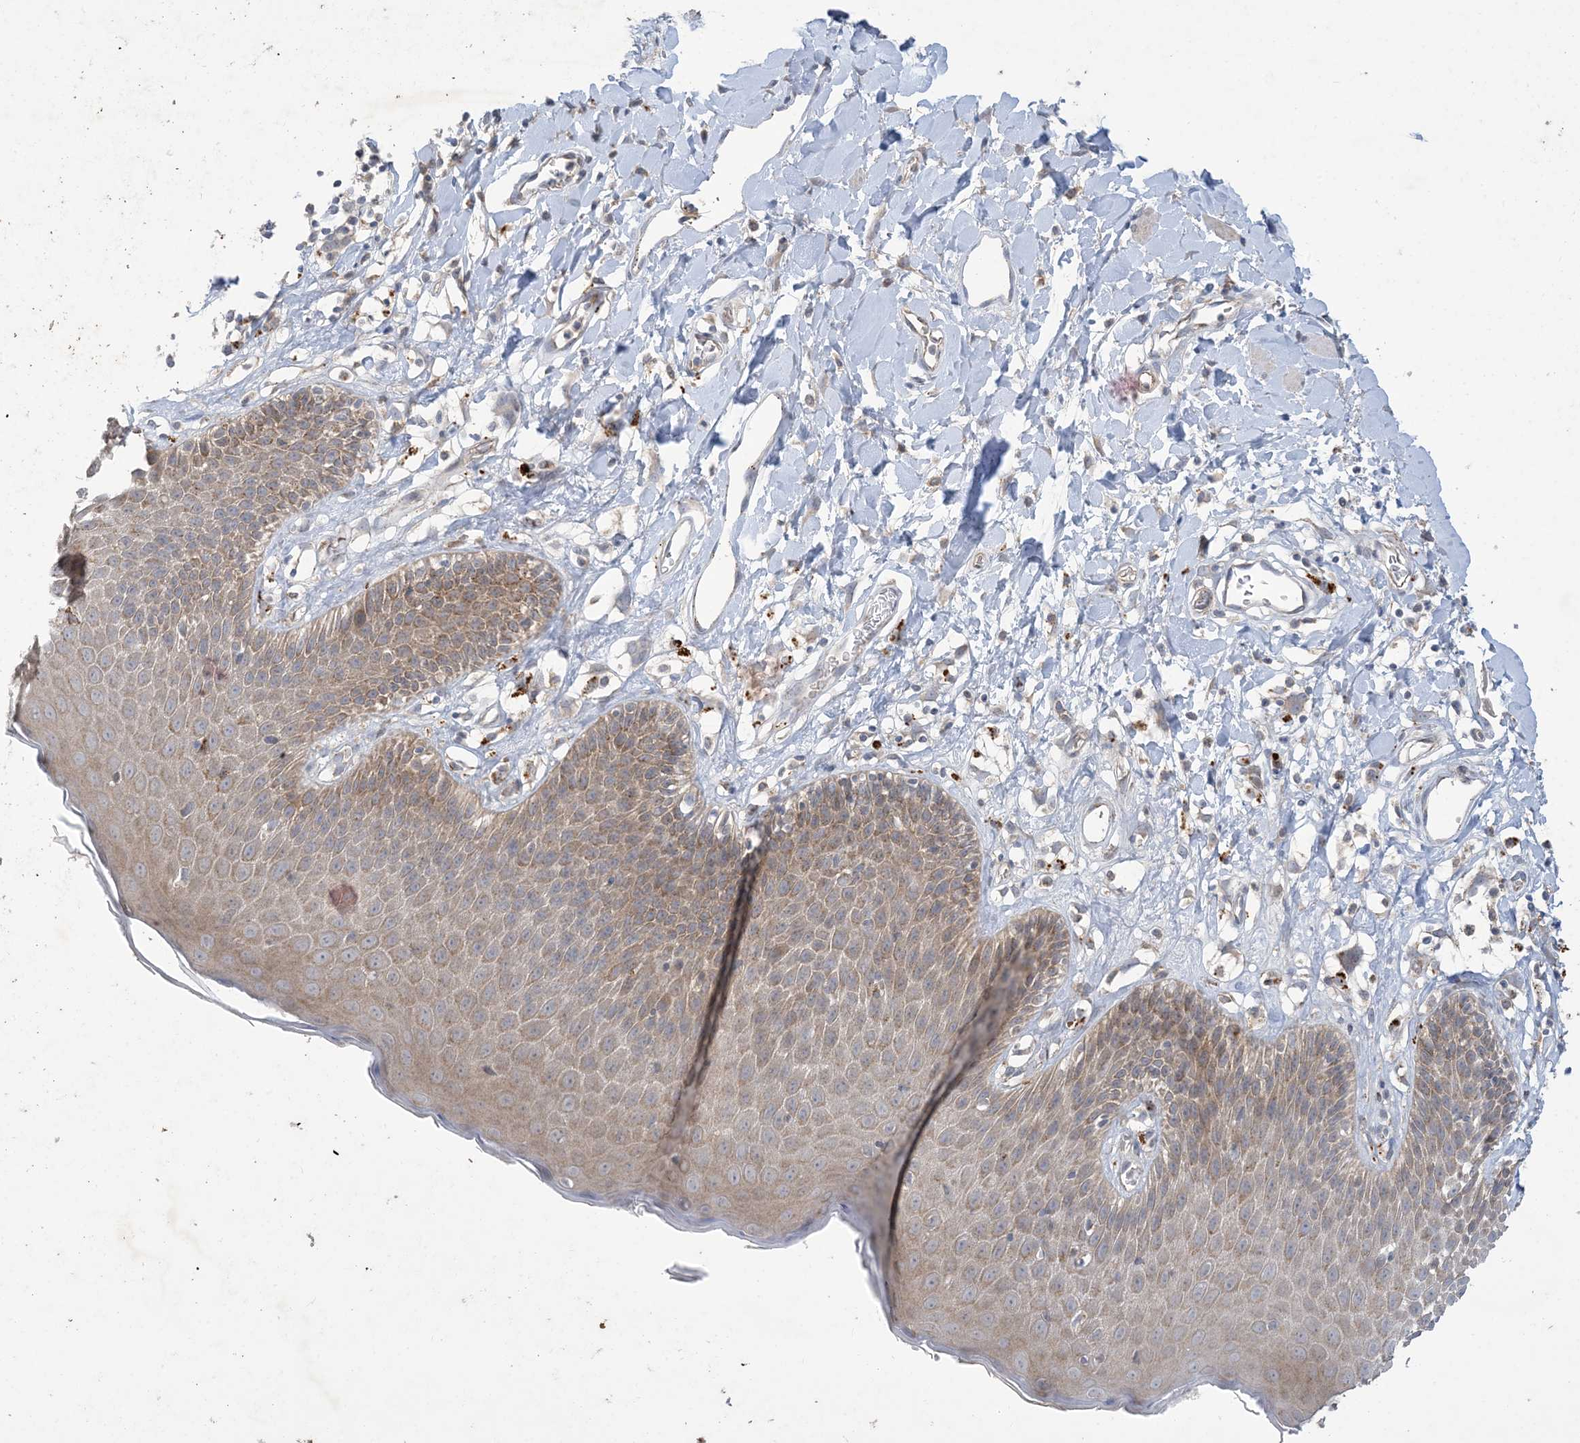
{"staining": {"intensity": "moderate", "quantity": ">75%", "location": "cytoplasmic/membranous"}, "tissue": "skin", "cell_type": "Epidermal cells", "image_type": "normal", "snomed": [{"axis": "morphology", "description": "Normal tissue, NOS"}, {"axis": "topography", "description": "Vulva"}], "caption": "Protein expression analysis of unremarkable skin exhibits moderate cytoplasmic/membranous expression in about >75% of epidermal cells. The staining is performed using DAB brown chromogen to label protein expression. The nuclei are counter-stained blue using hematoxylin.", "gene": "MRPS18A", "patient": {"sex": "female", "age": 68}}